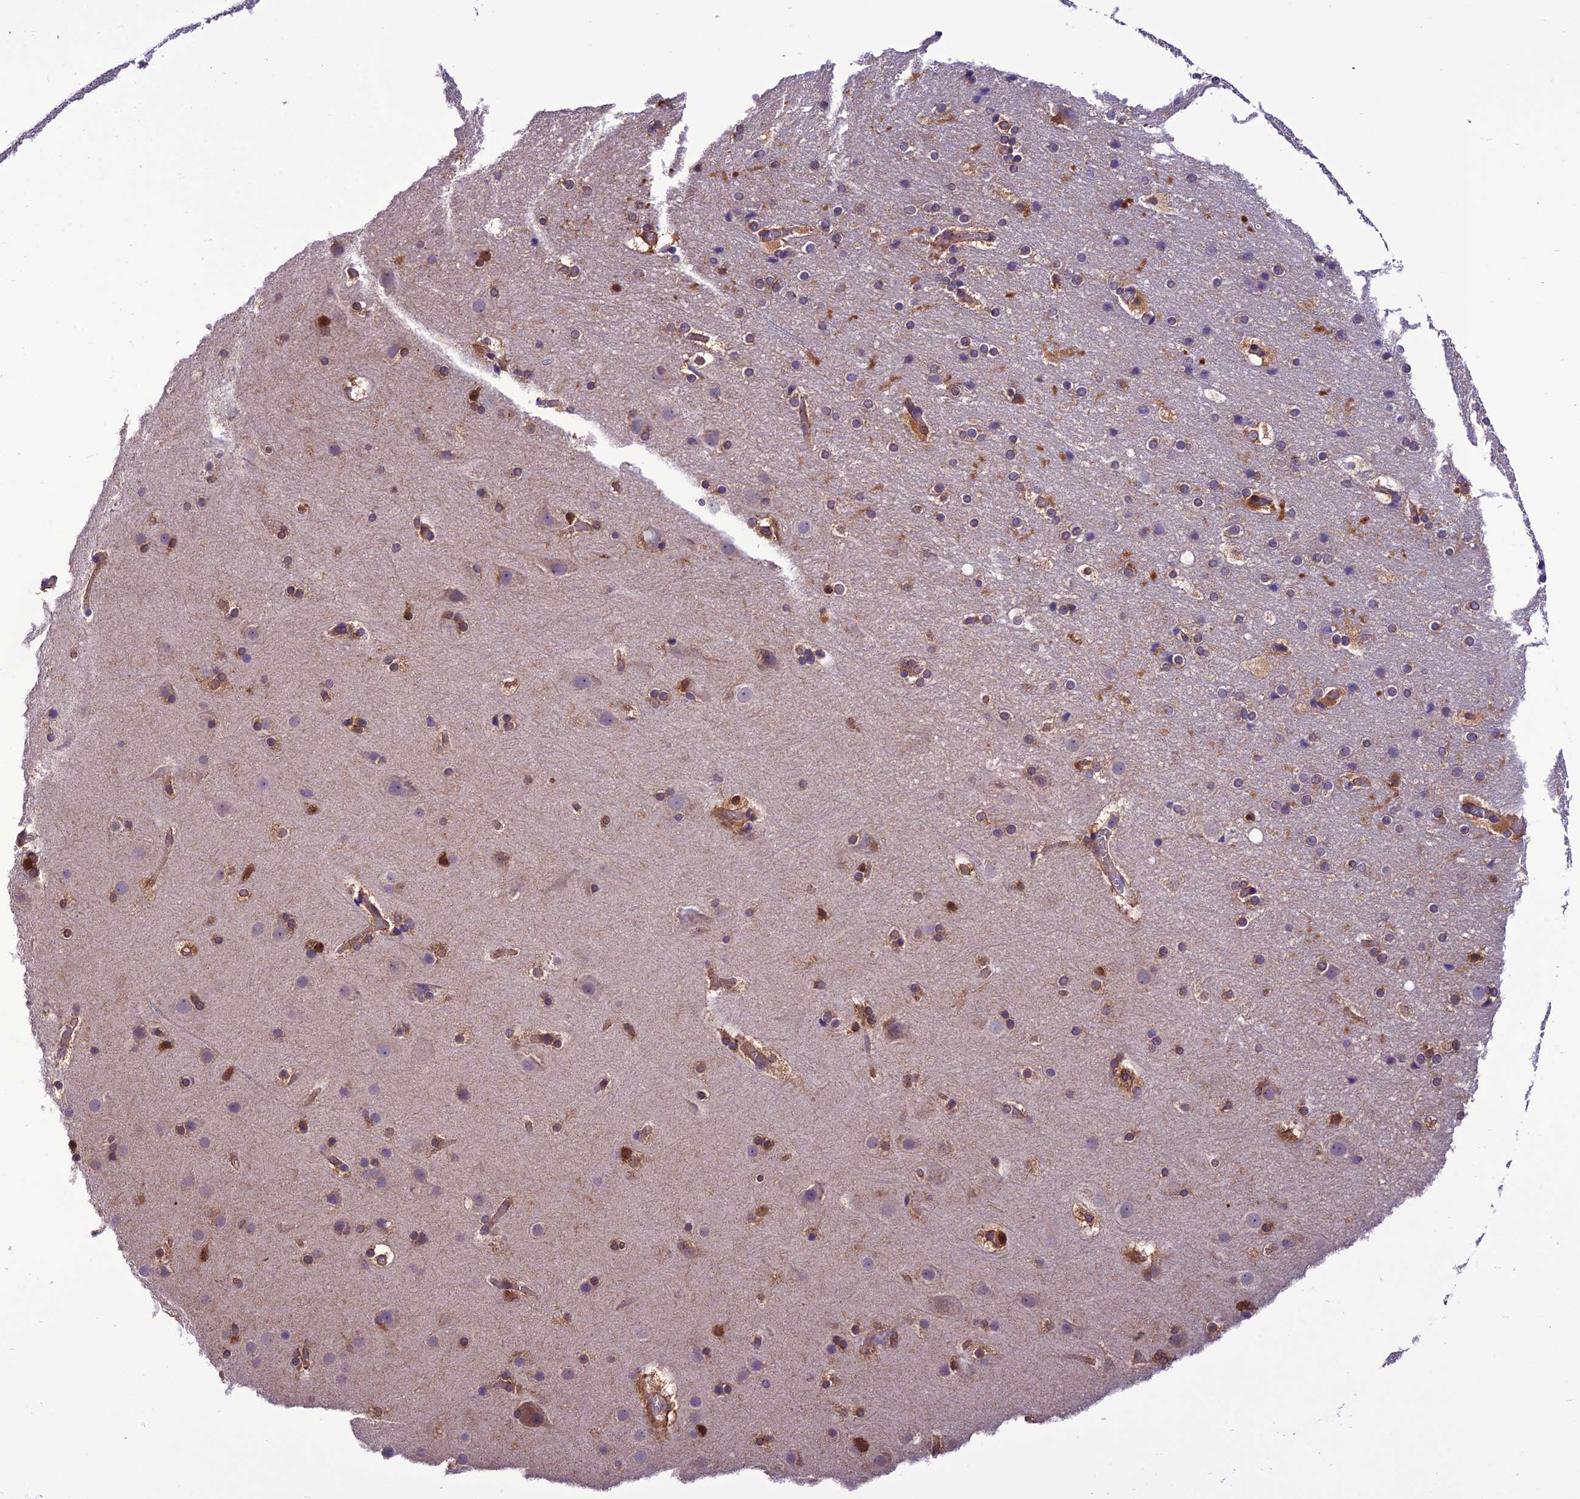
{"staining": {"intensity": "negative", "quantity": "none", "location": "none"}, "tissue": "cerebral cortex", "cell_type": "Endothelial cells", "image_type": "normal", "snomed": [{"axis": "morphology", "description": "Normal tissue, NOS"}, {"axis": "topography", "description": "Cerebral cortex"}], "caption": "Immunohistochemistry (IHC) histopathology image of benign cerebral cortex: cerebral cortex stained with DAB (3,3'-diaminobenzidine) exhibits no significant protein staining in endothelial cells. Nuclei are stained in blue.", "gene": "BORCS6", "patient": {"sex": "male", "age": 57}}